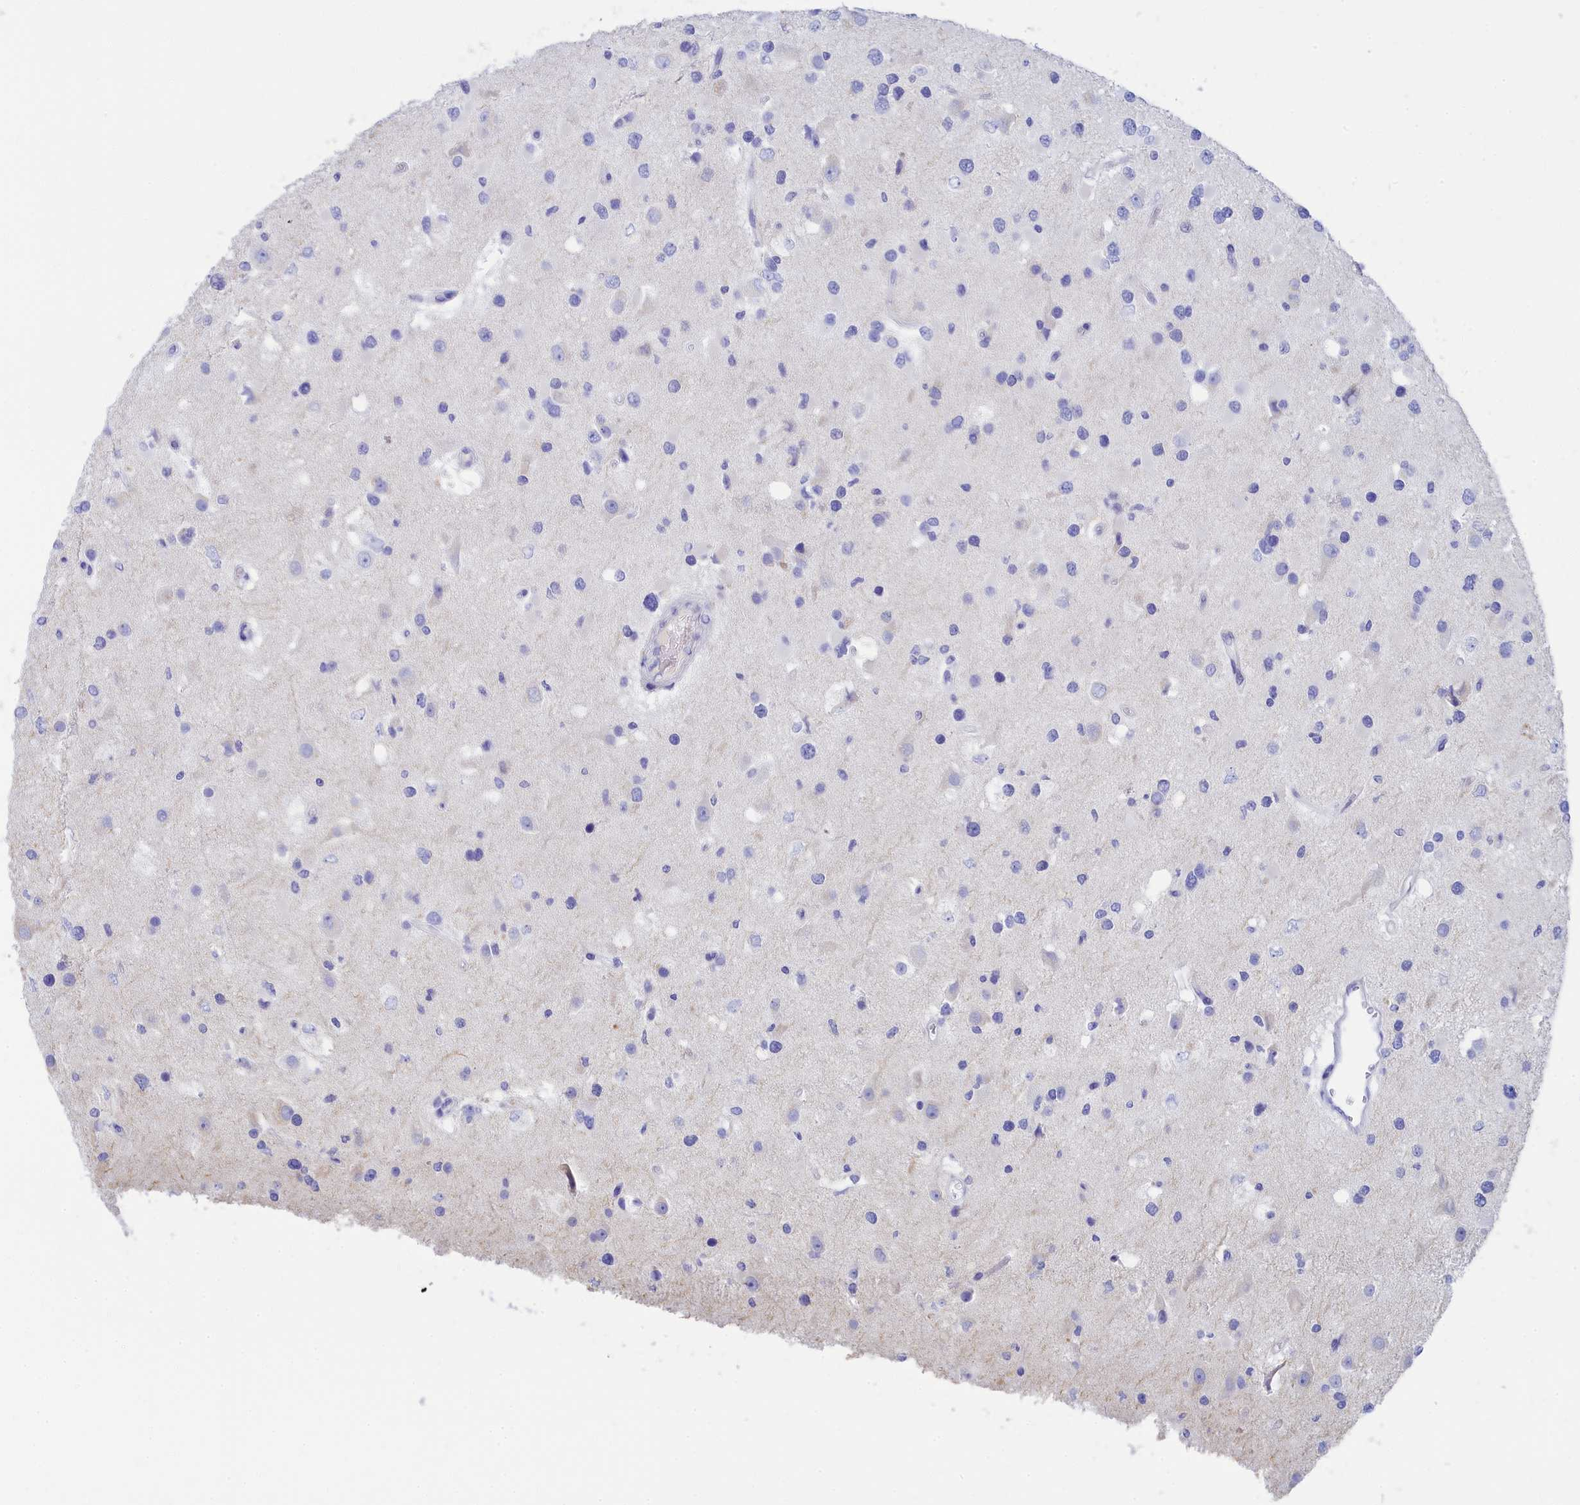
{"staining": {"intensity": "negative", "quantity": "none", "location": "none"}, "tissue": "glioma", "cell_type": "Tumor cells", "image_type": "cancer", "snomed": [{"axis": "morphology", "description": "Glioma, malignant, High grade"}, {"axis": "topography", "description": "Brain"}], "caption": "The micrograph exhibits no significant positivity in tumor cells of glioma.", "gene": "TRIM10", "patient": {"sex": "male", "age": 53}}